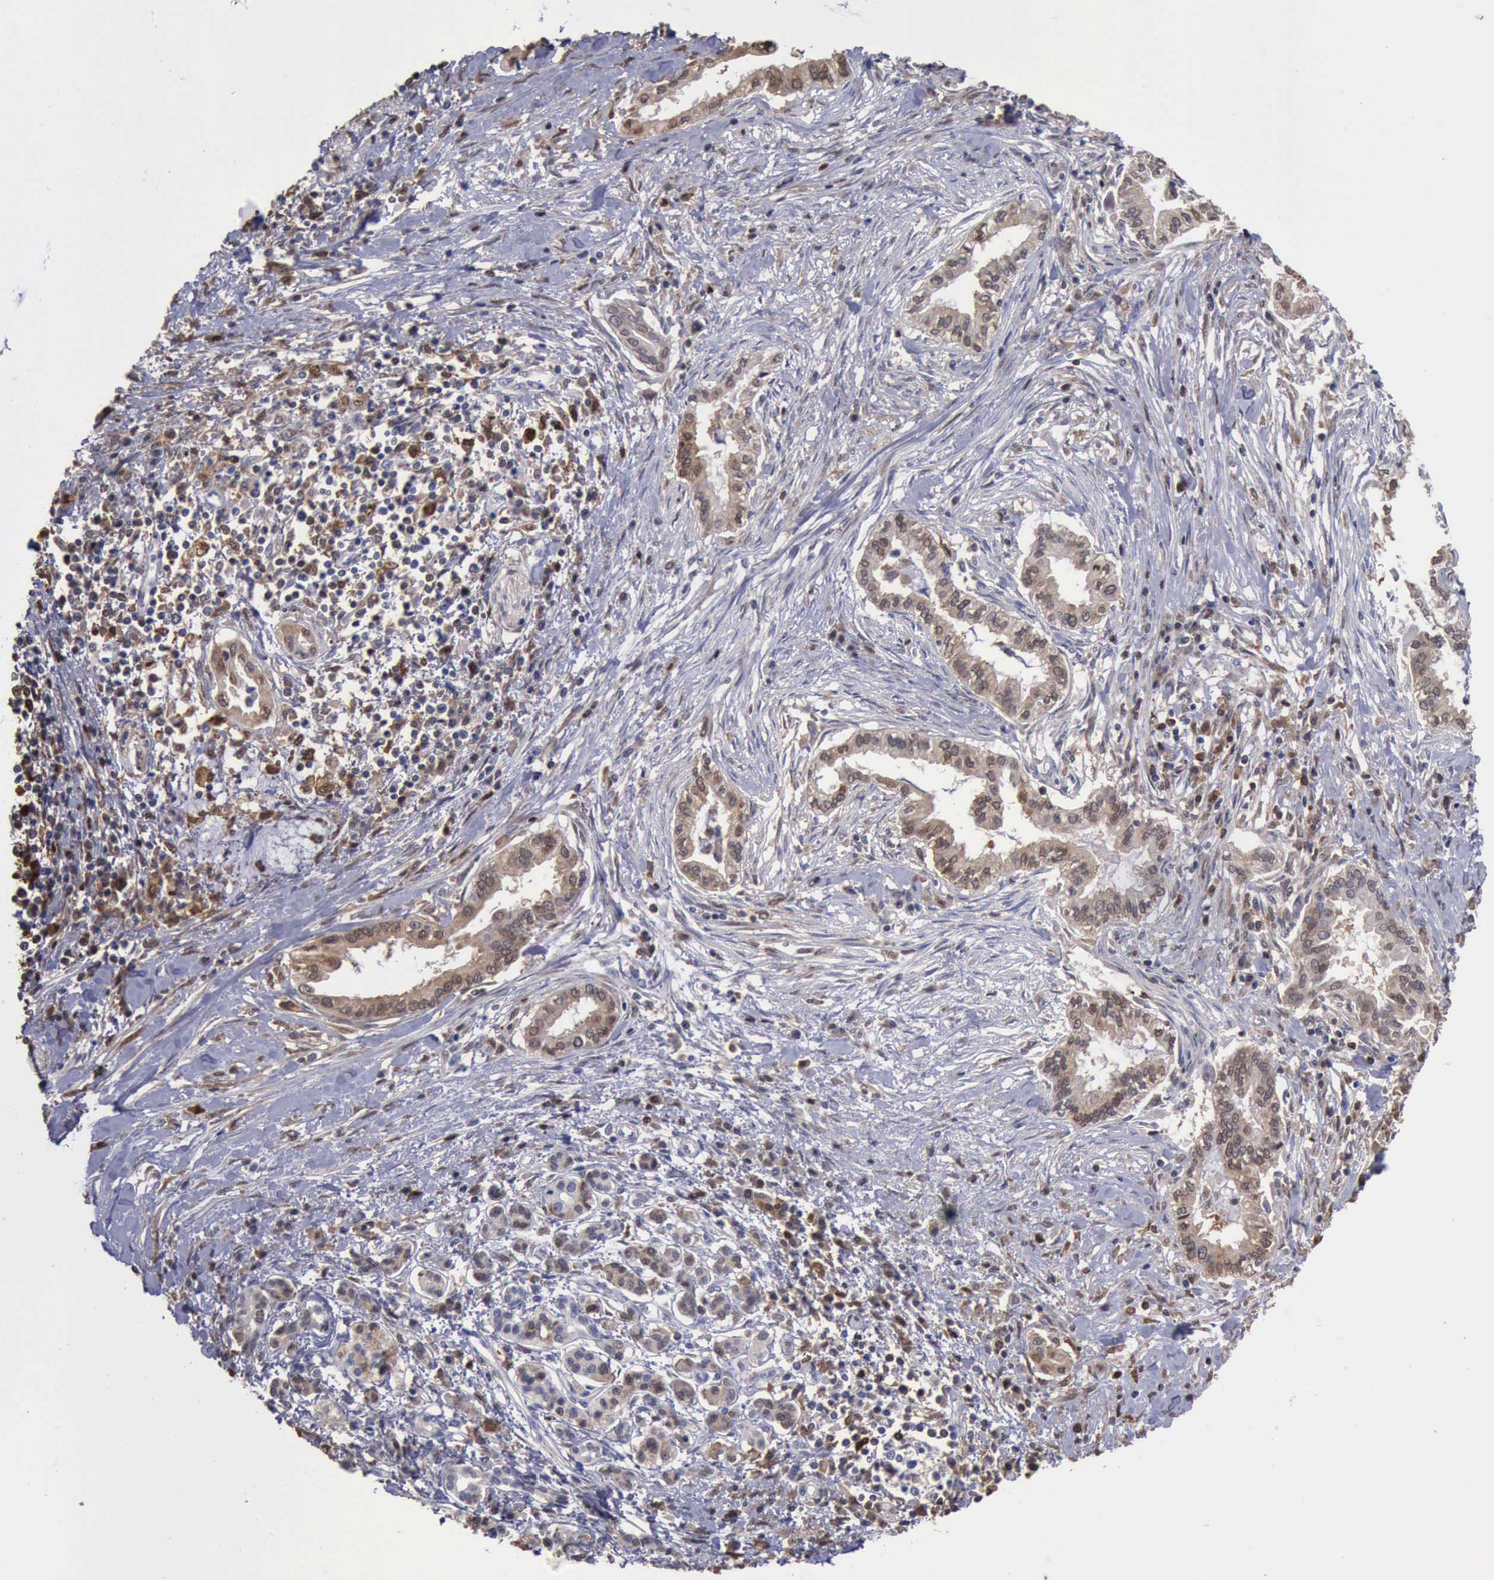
{"staining": {"intensity": "weak", "quantity": "<25%", "location": "cytoplasmic/membranous,nuclear"}, "tissue": "pancreatic cancer", "cell_type": "Tumor cells", "image_type": "cancer", "snomed": [{"axis": "morphology", "description": "Adenocarcinoma, NOS"}, {"axis": "topography", "description": "Pancreas"}], "caption": "Human adenocarcinoma (pancreatic) stained for a protein using immunohistochemistry (IHC) demonstrates no staining in tumor cells.", "gene": "STAT1", "patient": {"sex": "female", "age": 64}}